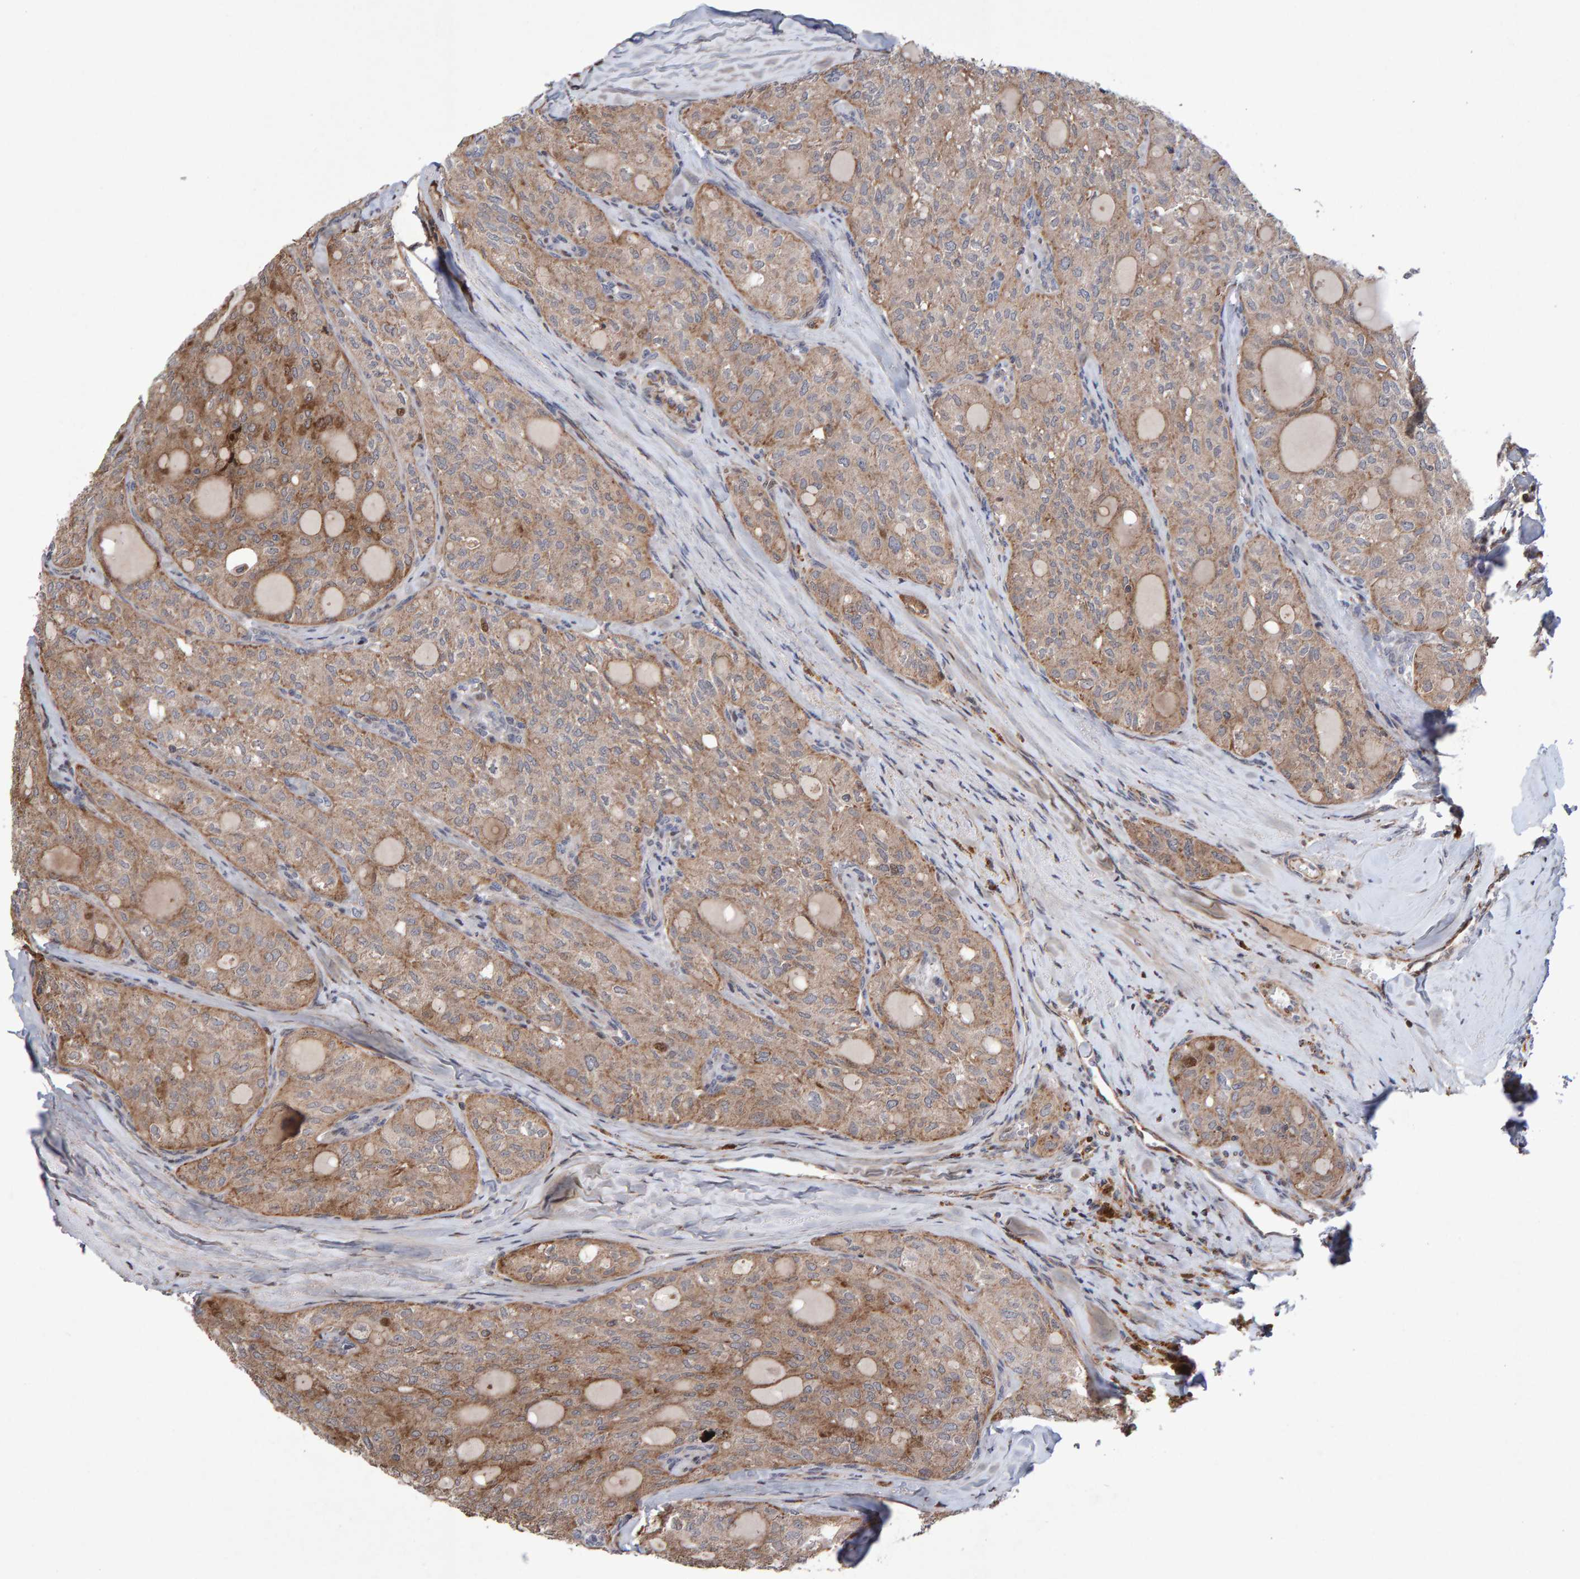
{"staining": {"intensity": "moderate", "quantity": ">75%", "location": "cytoplasmic/membranous"}, "tissue": "thyroid cancer", "cell_type": "Tumor cells", "image_type": "cancer", "snomed": [{"axis": "morphology", "description": "Follicular adenoma carcinoma, NOS"}, {"axis": "topography", "description": "Thyroid gland"}], "caption": "Protein staining exhibits moderate cytoplasmic/membranous positivity in about >75% of tumor cells in thyroid follicular adenoma carcinoma.", "gene": "PECR", "patient": {"sex": "male", "age": 75}}